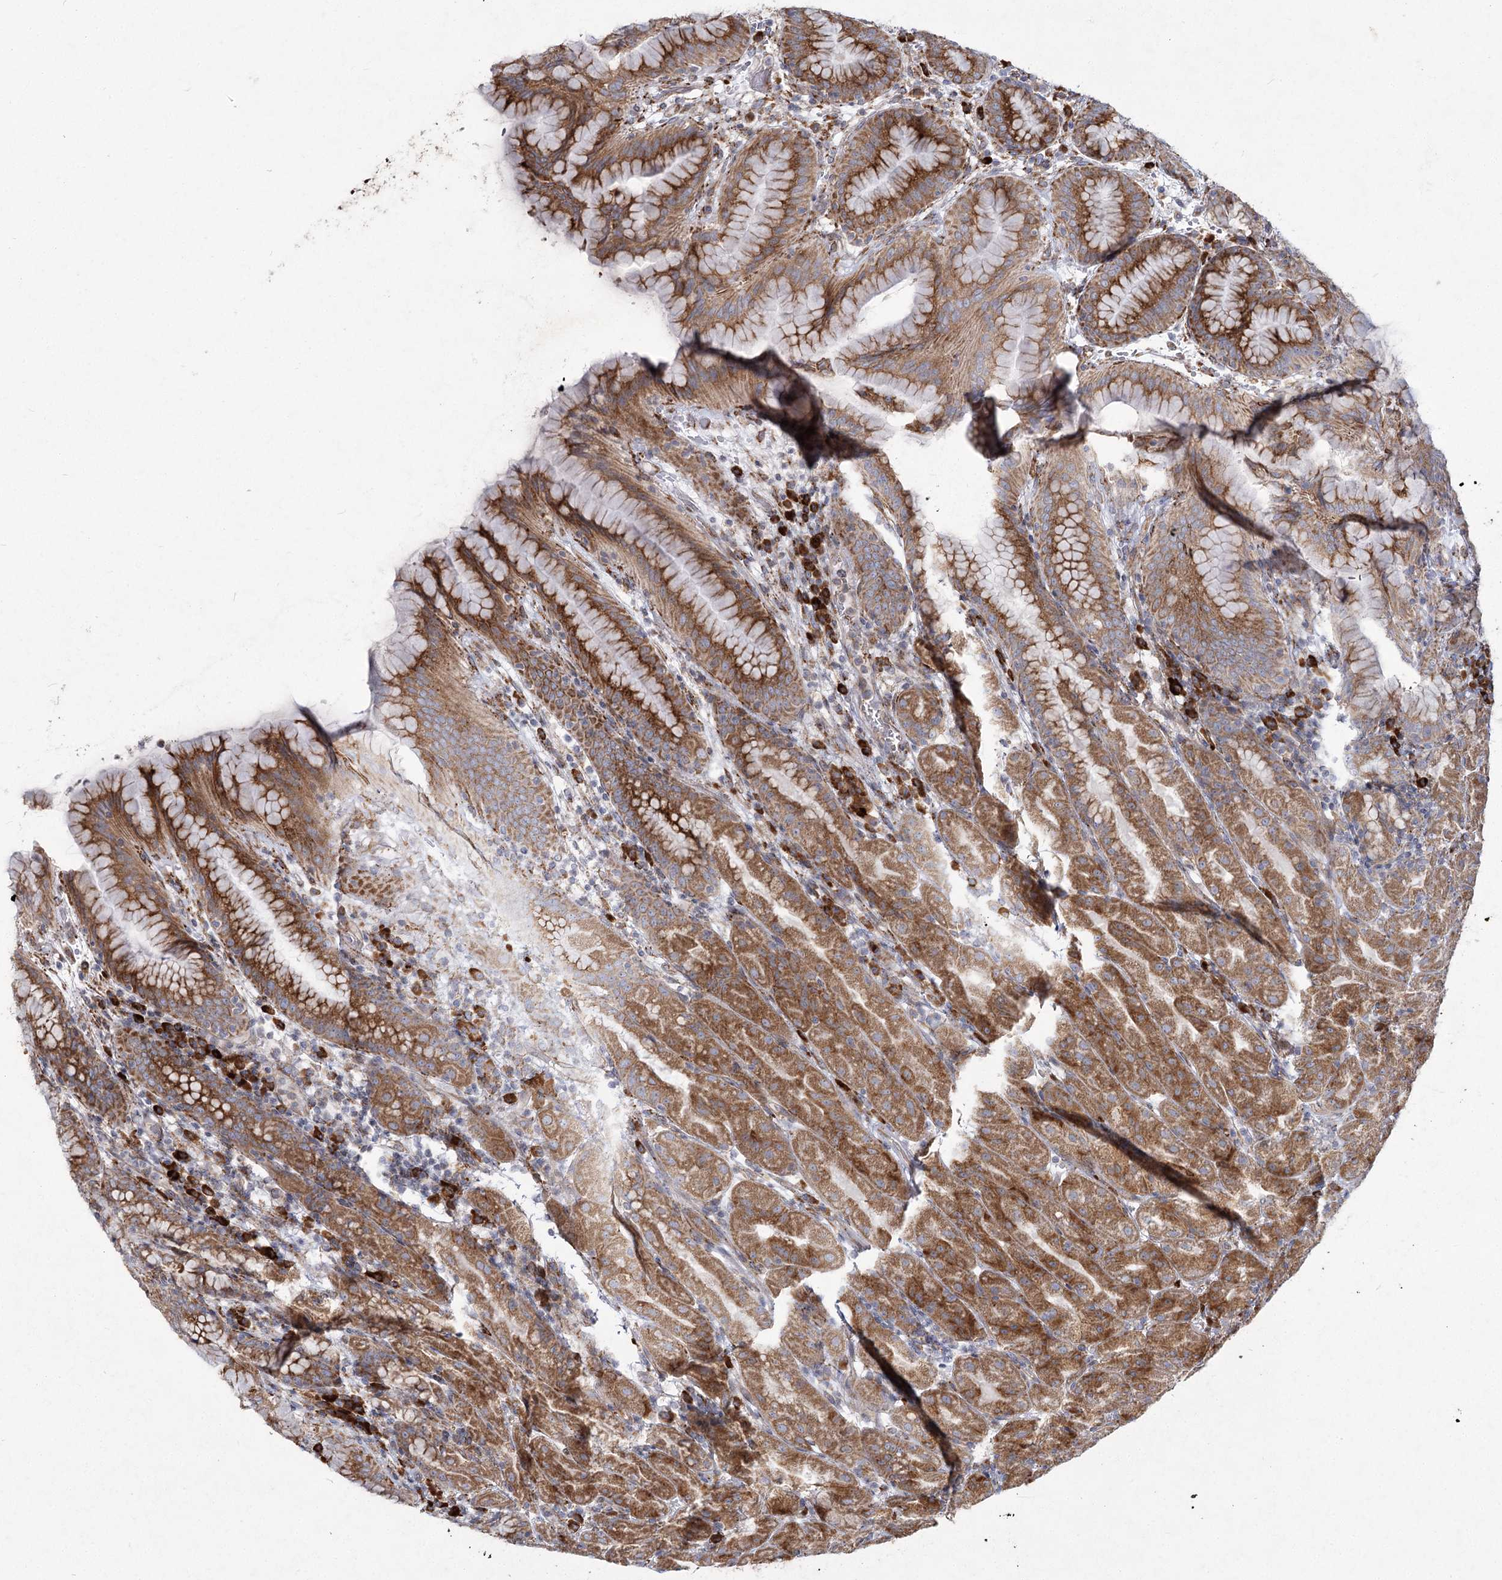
{"staining": {"intensity": "moderate", "quantity": ">75%", "location": "cytoplasmic/membranous"}, "tissue": "stomach", "cell_type": "Glandular cells", "image_type": "normal", "snomed": [{"axis": "morphology", "description": "Normal tissue, NOS"}, {"axis": "topography", "description": "Stomach"}], "caption": "Moderate cytoplasmic/membranous positivity for a protein is identified in about >75% of glandular cells of normal stomach using immunohistochemistry (IHC).", "gene": "NHLRC2", "patient": {"sex": "female", "age": 79}}